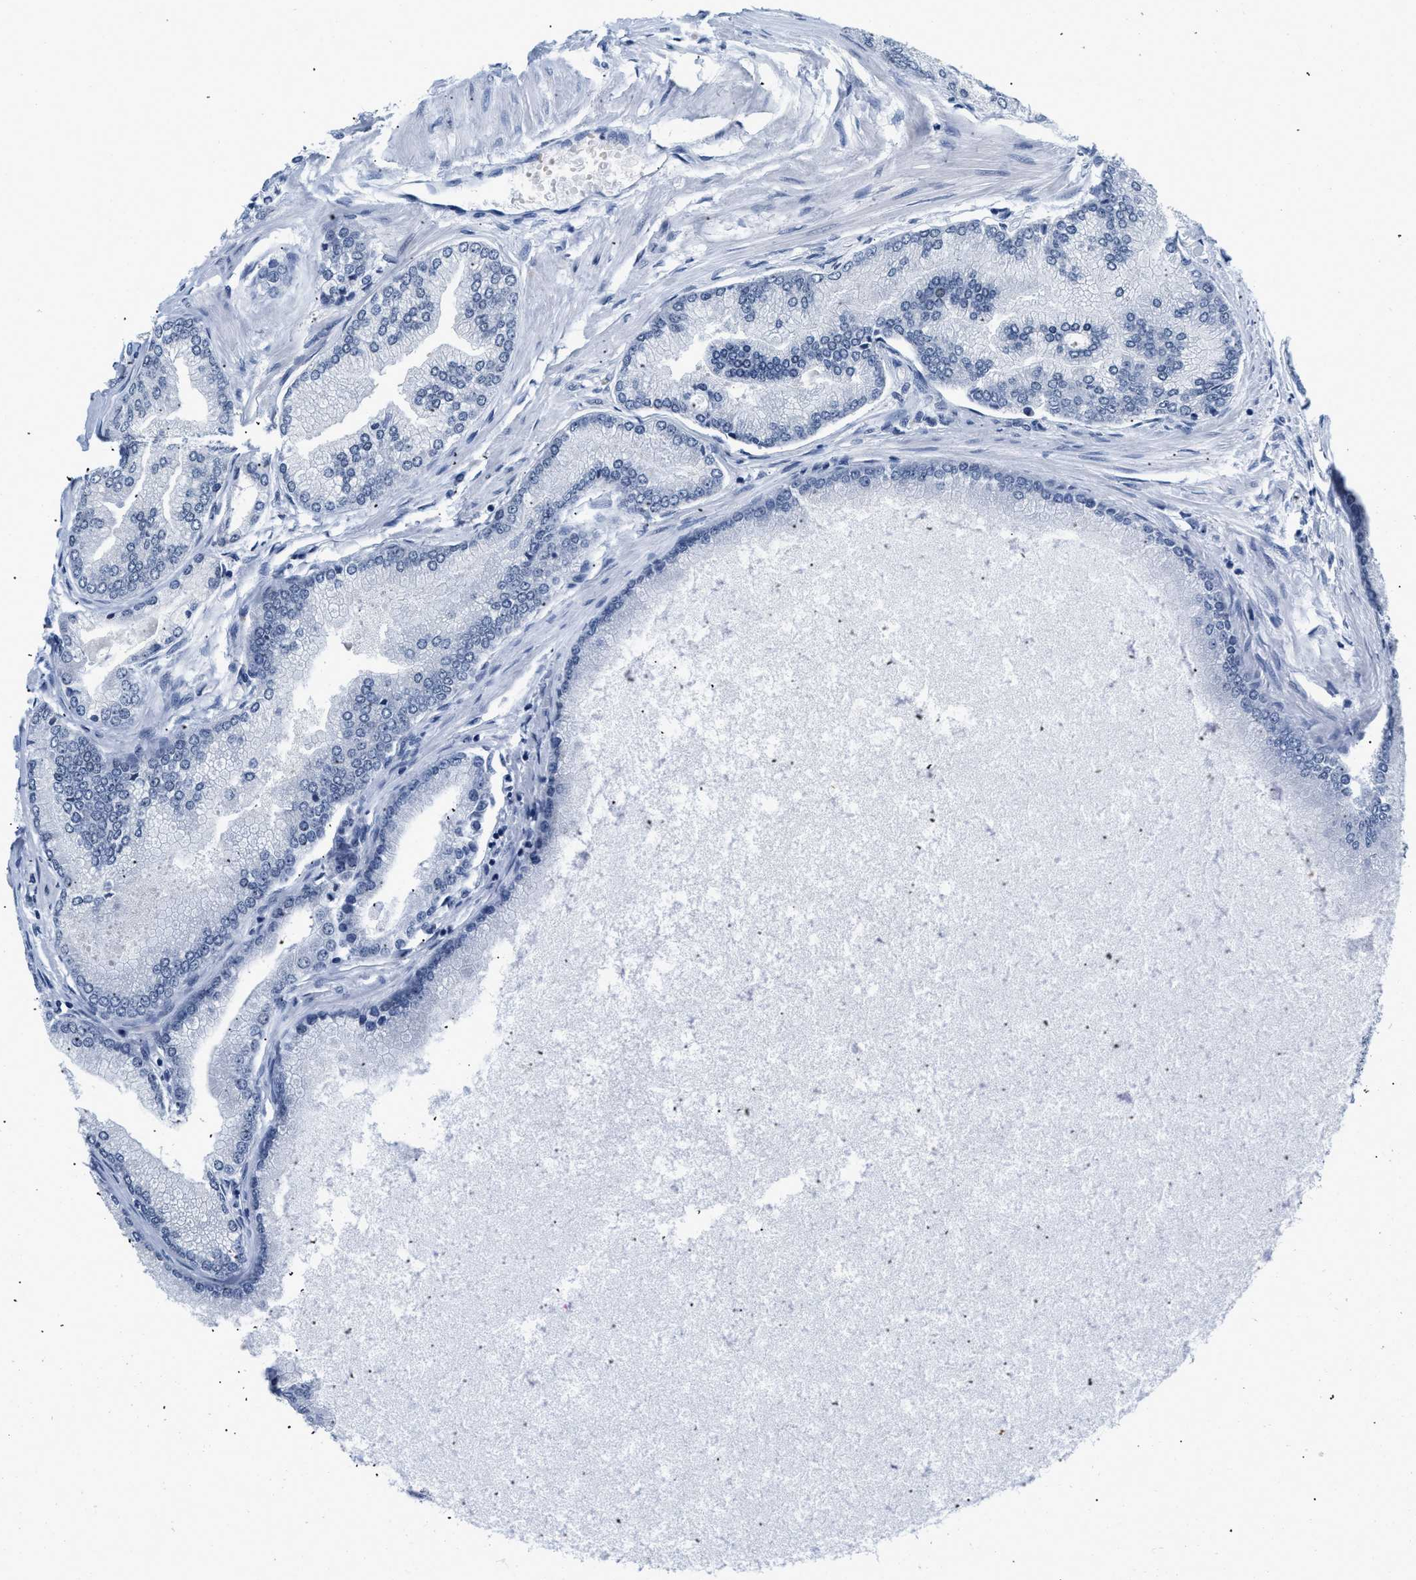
{"staining": {"intensity": "negative", "quantity": "none", "location": "none"}, "tissue": "prostate cancer", "cell_type": "Tumor cells", "image_type": "cancer", "snomed": [{"axis": "morphology", "description": "Adenocarcinoma, High grade"}, {"axis": "topography", "description": "Prostate"}], "caption": "DAB immunohistochemical staining of human prostate cancer reveals no significant positivity in tumor cells. The staining was performed using DAB to visualize the protein expression in brown, while the nuclei were stained in blue with hematoxylin (Magnification: 20x).", "gene": "RAF1", "patient": {"sex": "male", "age": 61}}